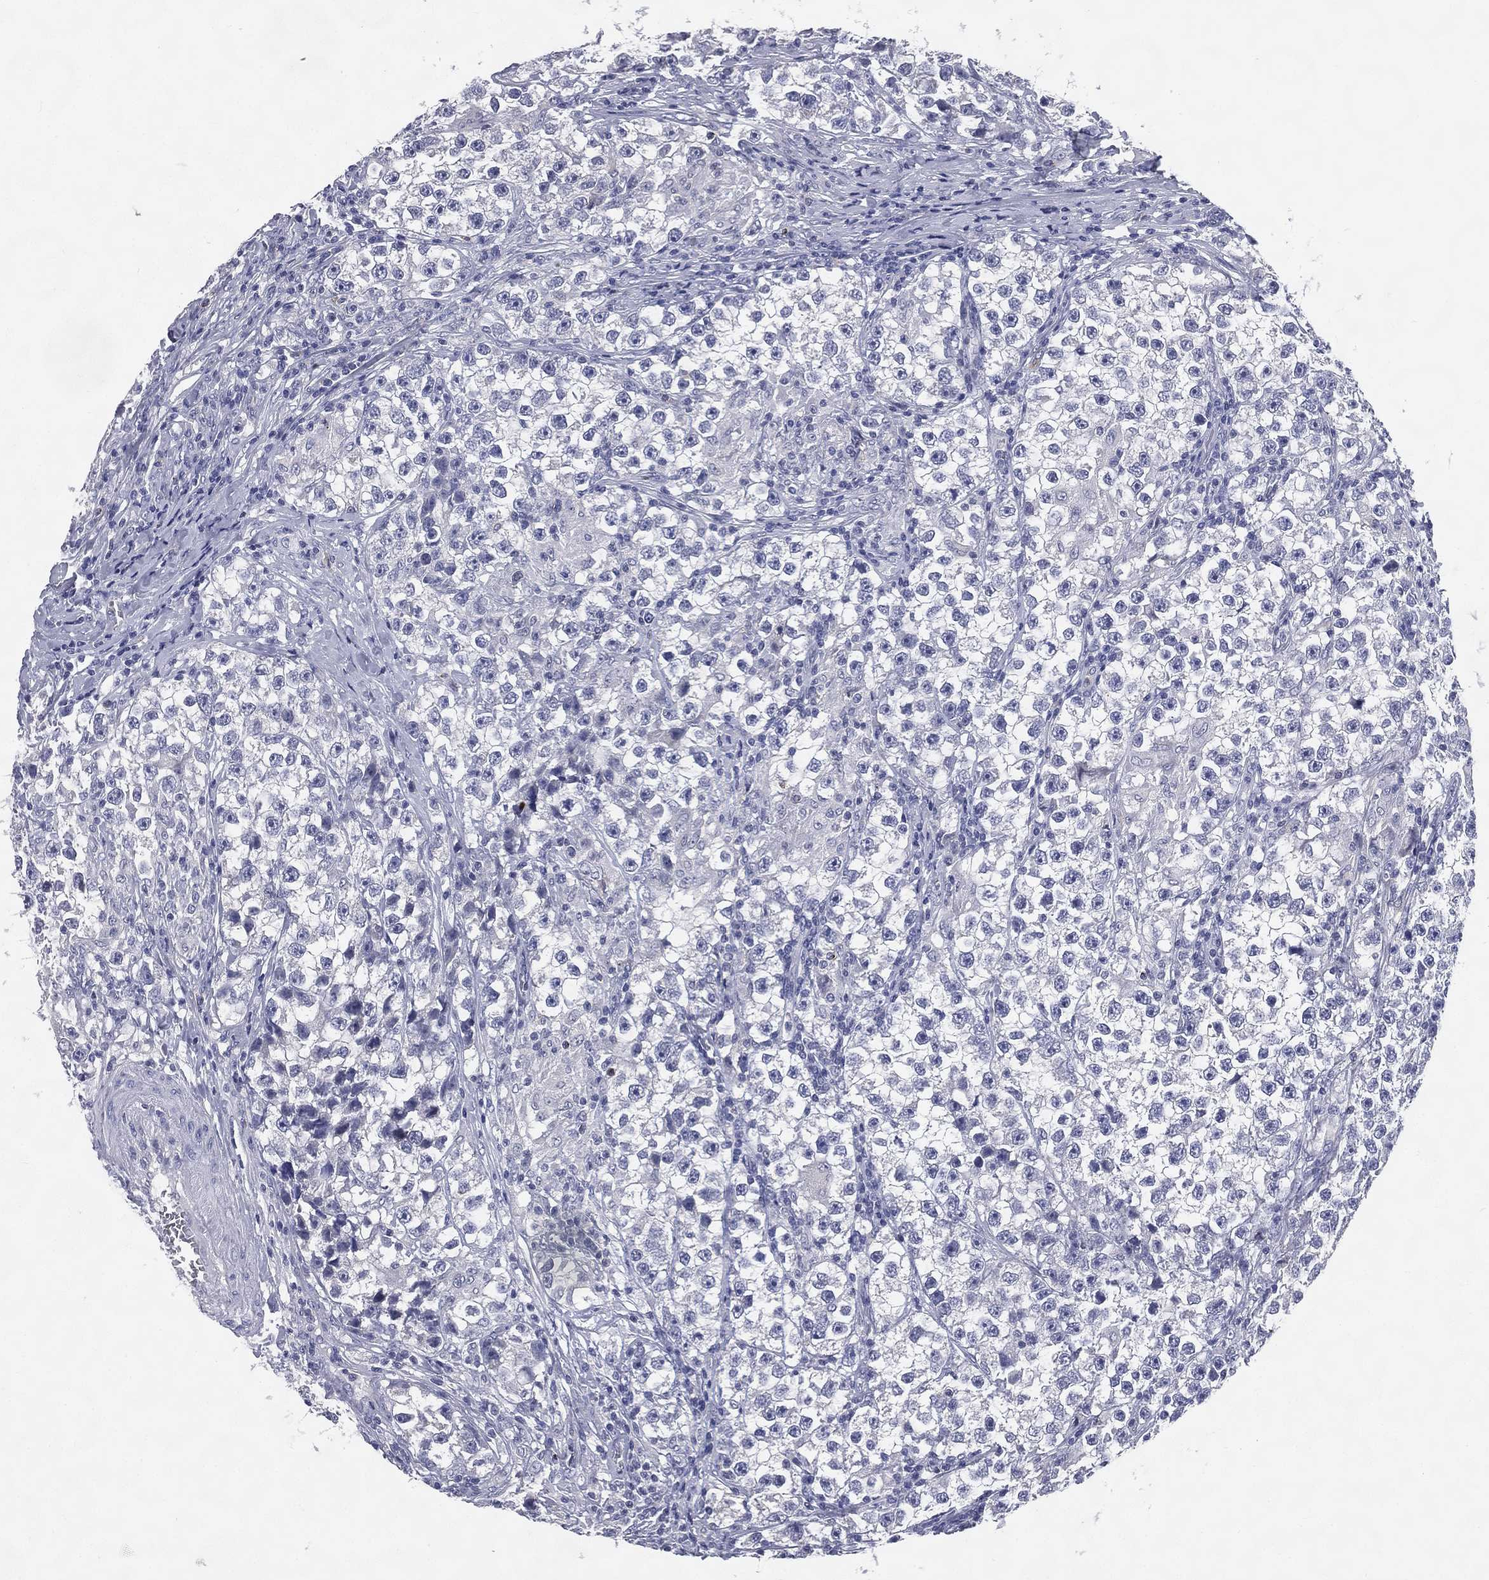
{"staining": {"intensity": "negative", "quantity": "none", "location": "none"}, "tissue": "testis cancer", "cell_type": "Tumor cells", "image_type": "cancer", "snomed": [{"axis": "morphology", "description": "Seminoma, NOS"}, {"axis": "topography", "description": "Testis"}], "caption": "Tumor cells are negative for protein expression in human testis cancer (seminoma).", "gene": "IFT27", "patient": {"sex": "male", "age": 46}}